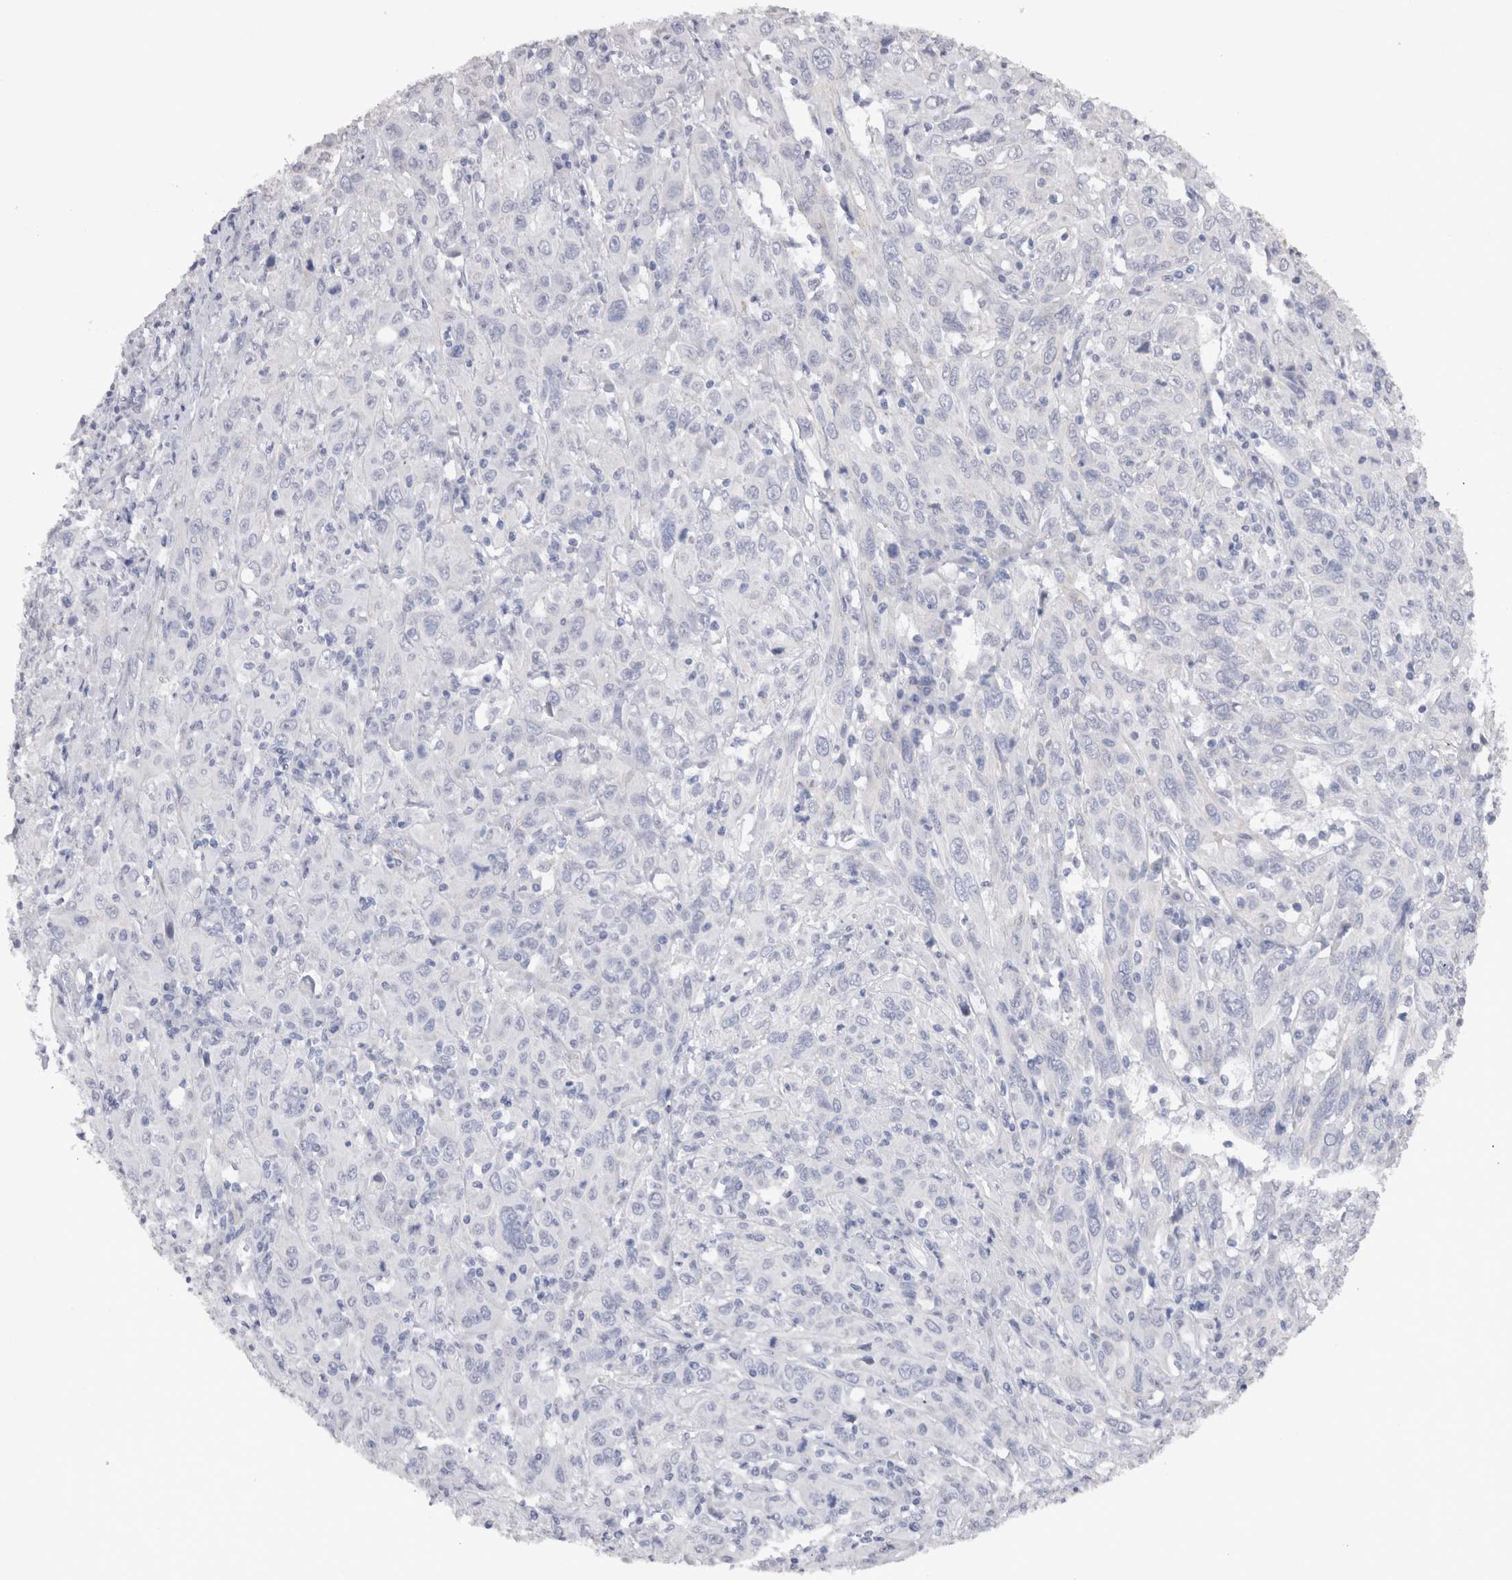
{"staining": {"intensity": "negative", "quantity": "none", "location": "none"}, "tissue": "cervical cancer", "cell_type": "Tumor cells", "image_type": "cancer", "snomed": [{"axis": "morphology", "description": "Squamous cell carcinoma, NOS"}, {"axis": "topography", "description": "Cervix"}], "caption": "Cervical squamous cell carcinoma was stained to show a protein in brown. There is no significant expression in tumor cells. (DAB (3,3'-diaminobenzidine) IHC, high magnification).", "gene": "CDH6", "patient": {"sex": "female", "age": 46}}